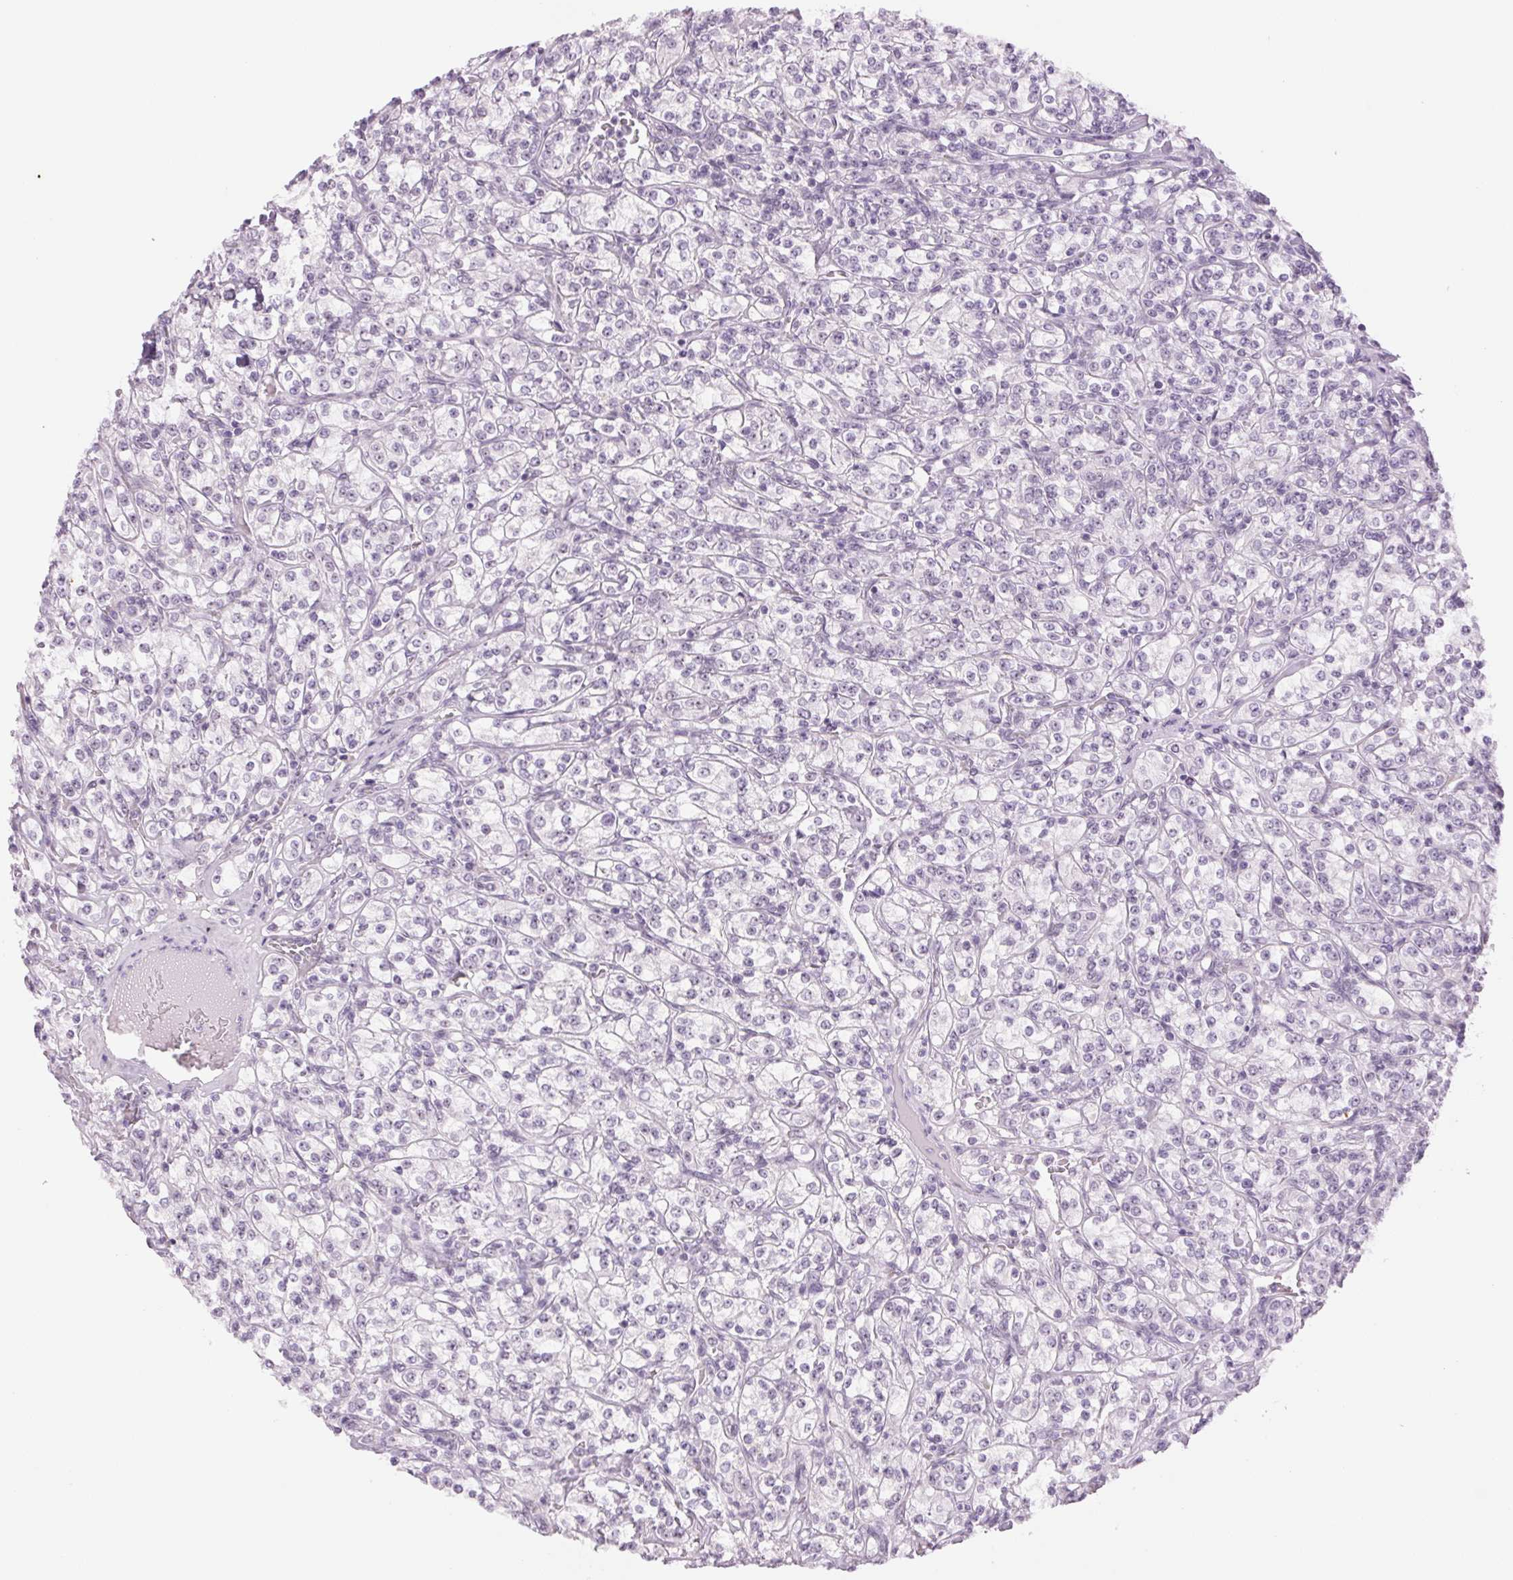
{"staining": {"intensity": "negative", "quantity": "none", "location": "none"}, "tissue": "renal cancer", "cell_type": "Tumor cells", "image_type": "cancer", "snomed": [{"axis": "morphology", "description": "Adenocarcinoma, NOS"}, {"axis": "topography", "description": "Kidney"}], "caption": "A high-resolution image shows IHC staining of renal adenocarcinoma, which demonstrates no significant positivity in tumor cells.", "gene": "ZC3H14", "patient": {"sex": "male", "age": 77}}